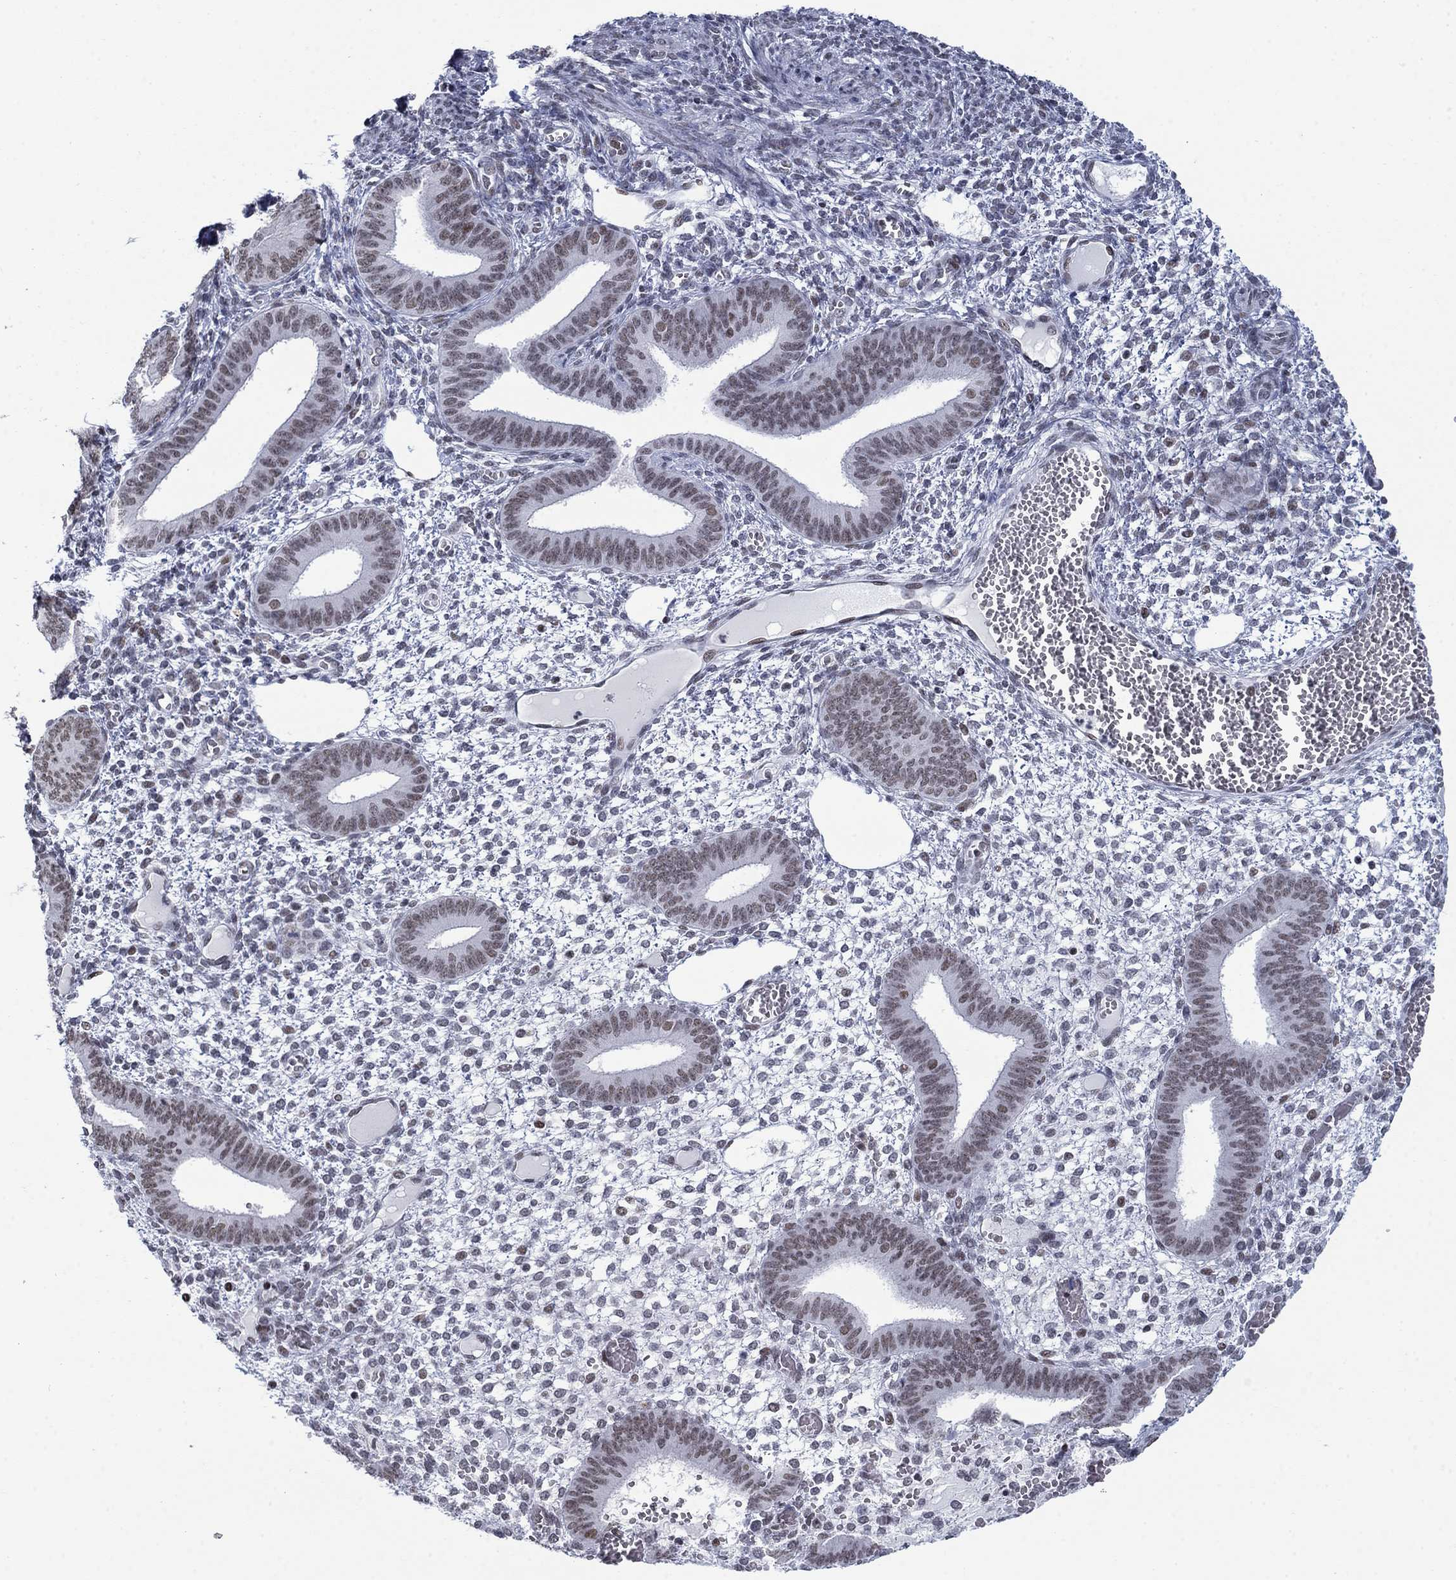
{"staining": {"intensity": "negative", "quantity": "none", "location": "none"}, "tissue": "endometrium", "cell_type": "Cells in endometrial stroma", "image_type": "normal", "snomed": [{"axis": "morphology", "description": "Normal tissue, NOS"}, {"axis": "topography", "description": "Endometrium"}], "caption": "The image exhibits no significant positivity in cells in endometrial stroma of endometrium.", "gene": "NPAS3", "patient": {"sex": "female", "age": 42}}